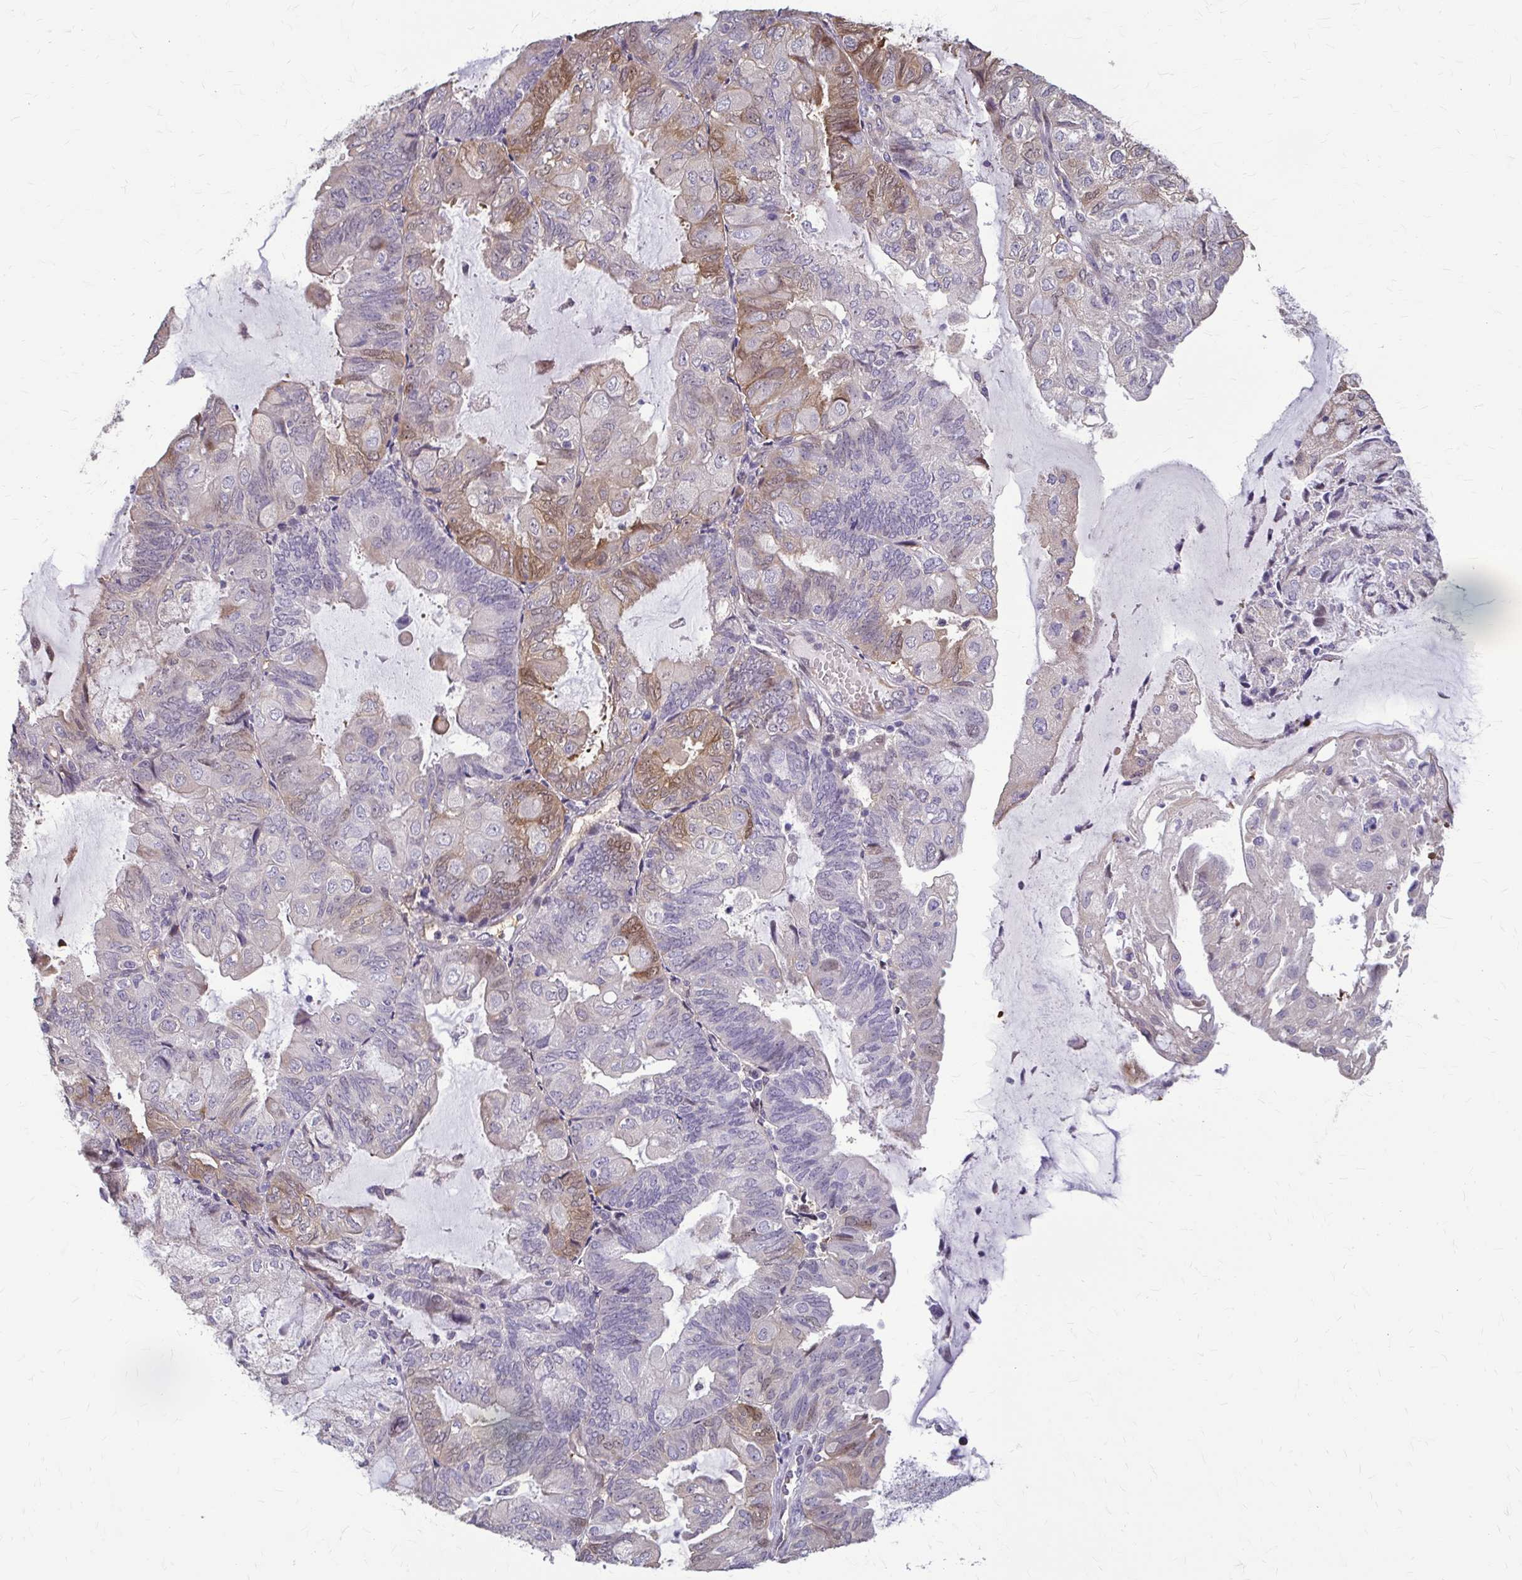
{"staining": {"intensity": "moderate", "quantity": "<25%", "location": "cytoplasmic/membranous"}, "tissue": "endometrial cancer", "cell_type": "Tumor cells", "image_type": "cancer", "snomed": [{"axis": "morphology", "description": "Adenocarcinoma, NOS"}, {"axis": "topography", "description": "Endometrium"}], "caption": "Endometrial adenocarcinoma was stained to show a protein in brown. There is low levels of moderate cytoplasmic/membranous staining in about <25% of tumor cells. Nuclei are stained in blue.", "gene": "ZNF34", "patient": {"sex": "female", "age": 81}}